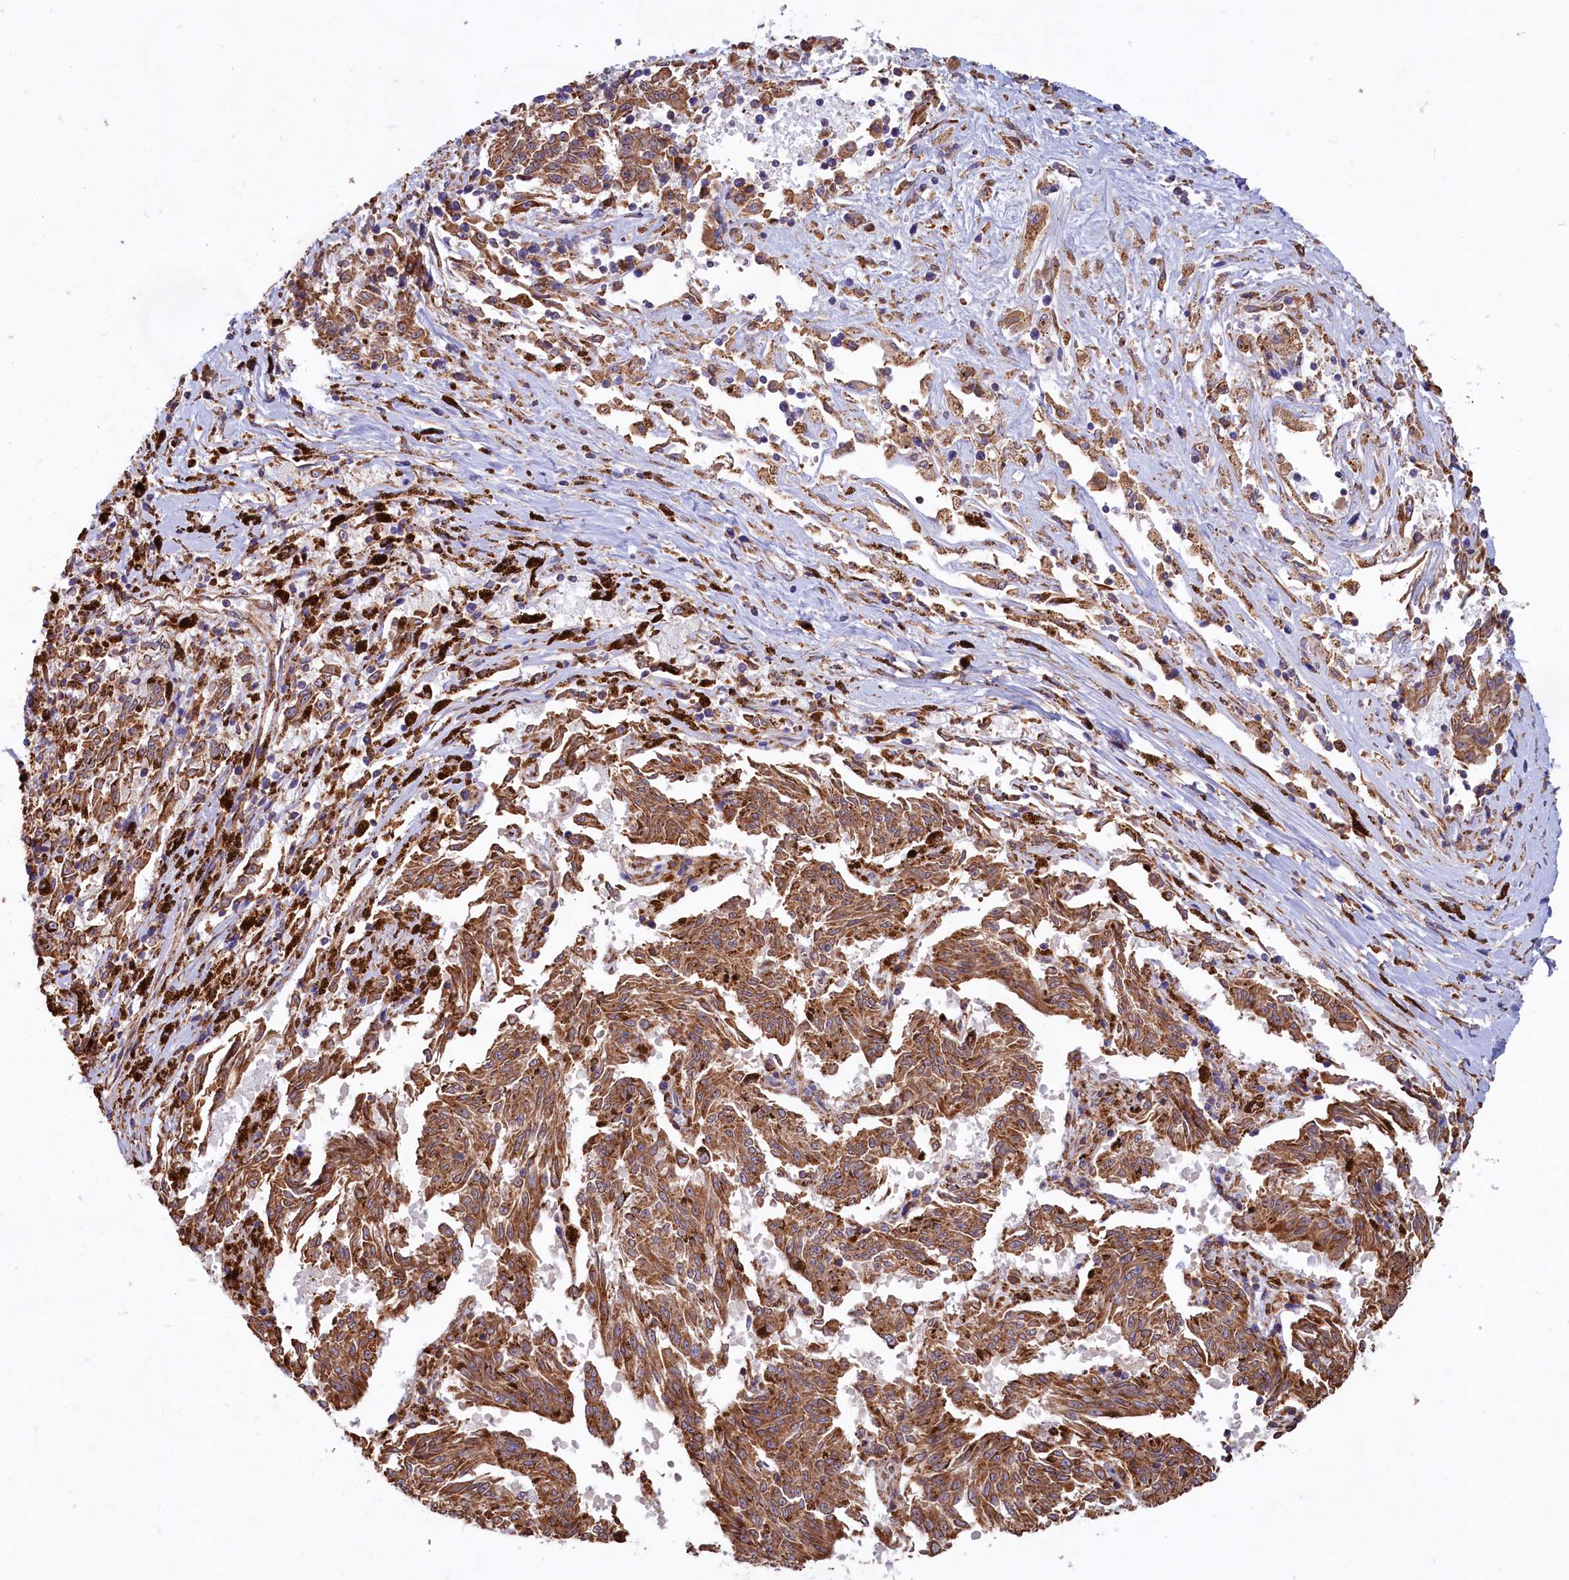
{"staining": {"intensity": "moderate", "quantity": ">75%", "location": "cytoplasmic/membranous"}, "tissue": "melanoma", "cell_type": "Tumor cells", "image_type": "cancer", "snomed": [{"axis": "morphology", "description": "Malignant melanoma, NOS"}, {"axis": "topography", "description": "Skin"}], "caption": "Malignant melanoma tissue shows moderate cytoplasmic/membranous expression in about >75% of tumor cells", "gene": "TBC1D19", "patient": {"sex": "female", "age": 72}}